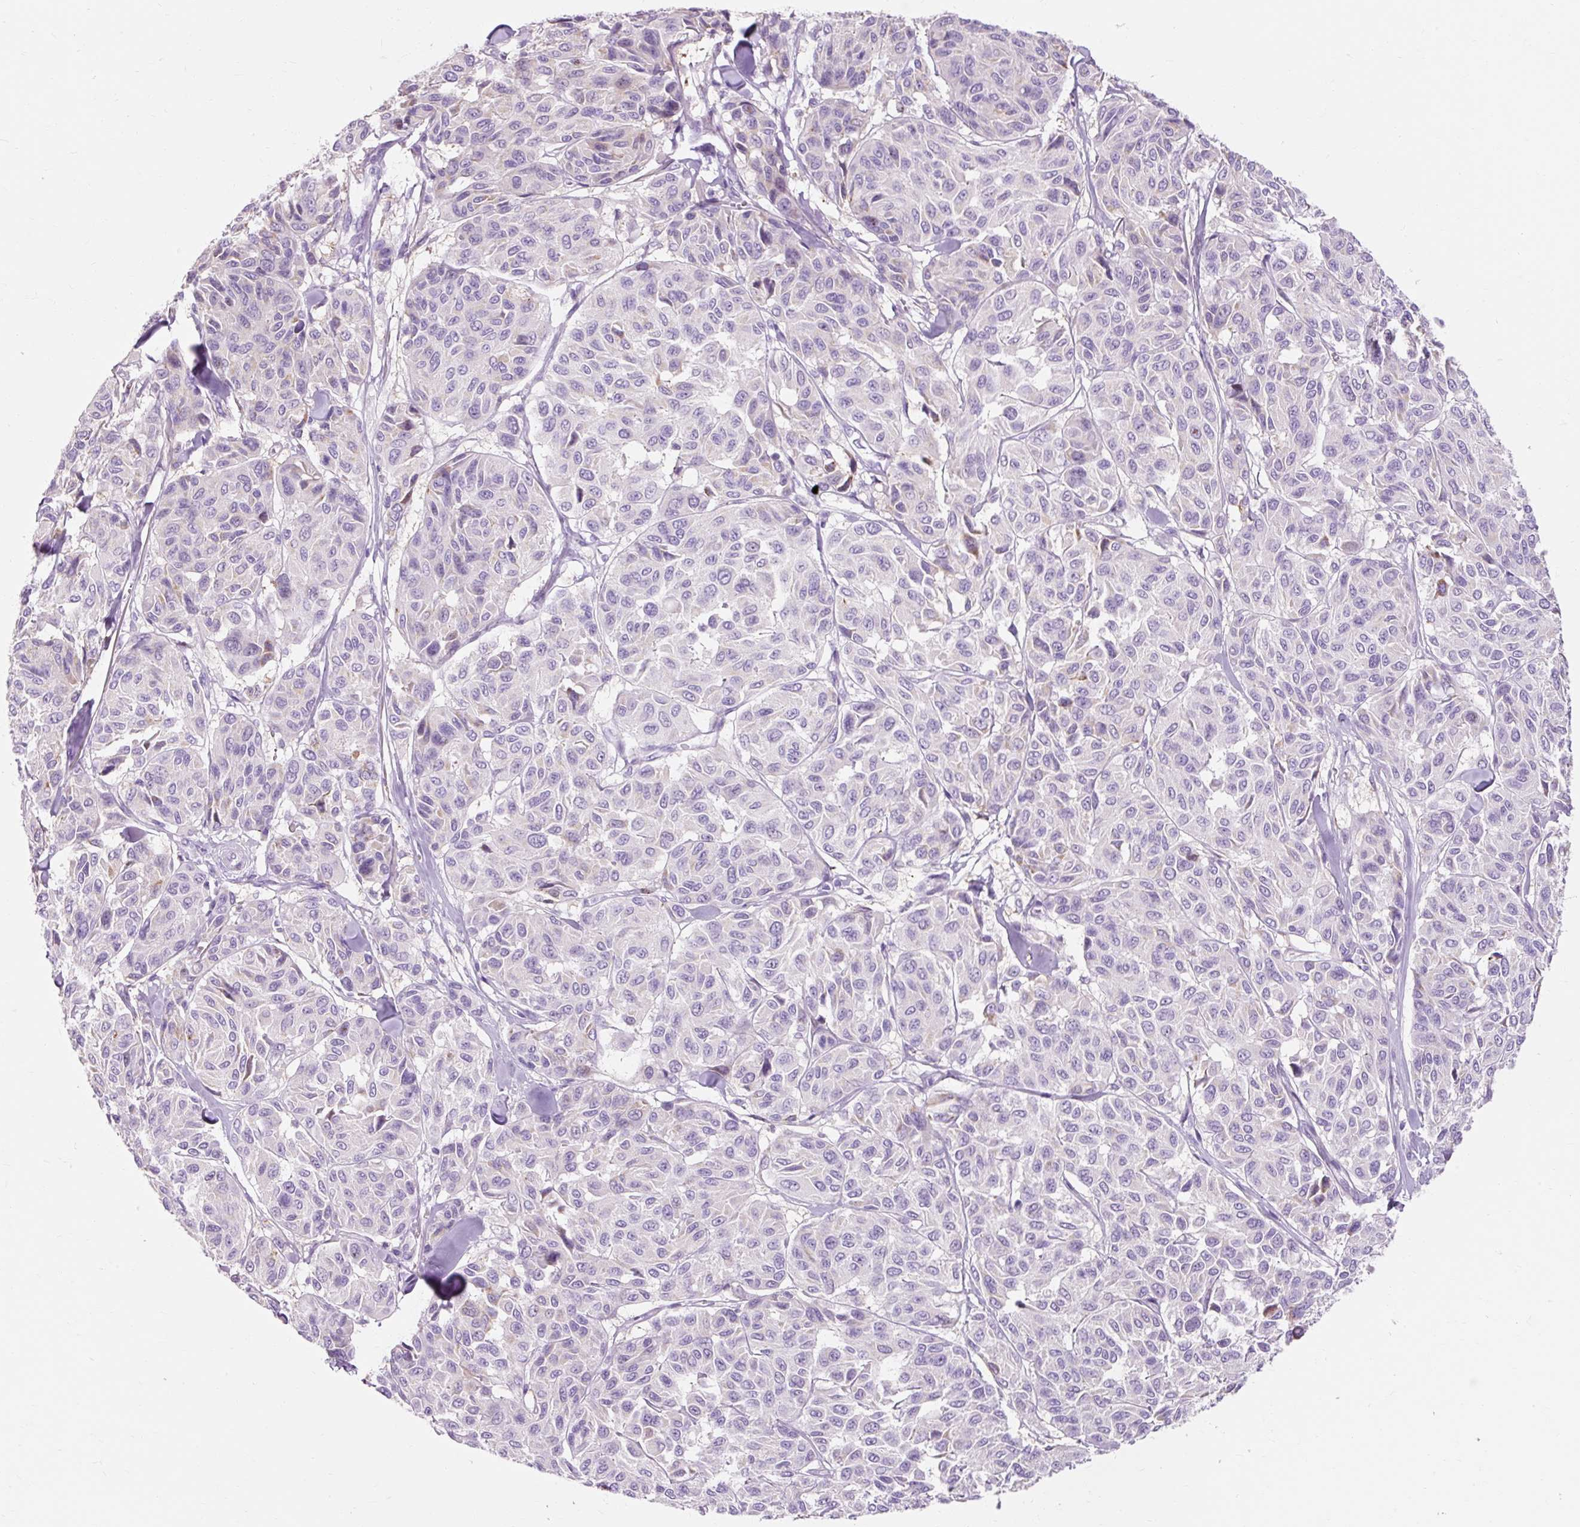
{"staining": {"intensity": "negative", "quantity": "none", "location": "none"}, "tissue": "melanoma", "cell_type": "Tumor cells", "image_type": "cancer", "snomed": [{"axis": "morphology", "description": "Malignant melanoma, NOS"}, {"axis": "topography", "description": "Skin"}], "caption": "This histopathology image is of melanoma stained with IHC to label a protein in brown with the nuclei are counter-stained blue. There is no staining in tumor cells.", "gene": "CLDN25", "patient": {"sex": "female", "age": 66}}